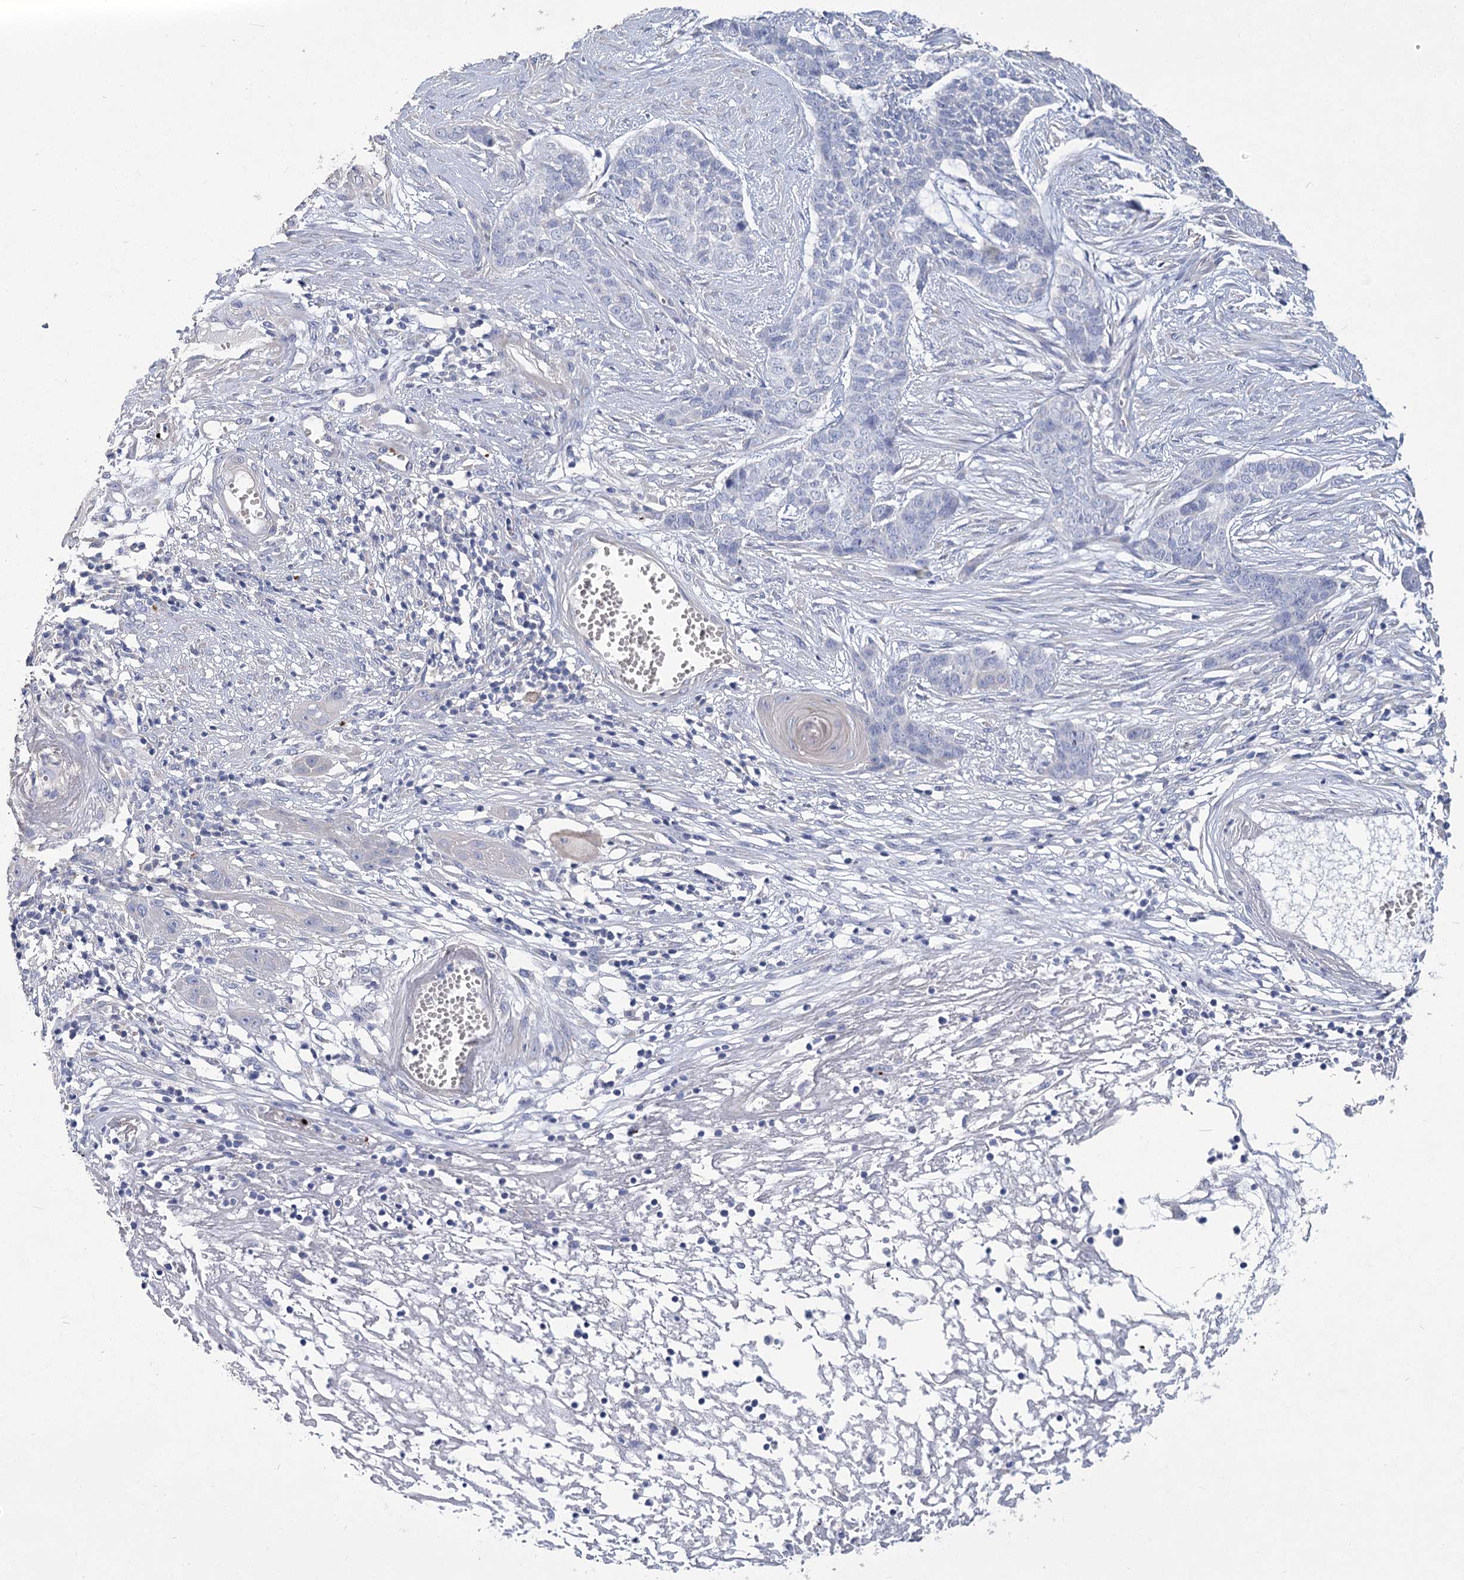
{"staining": {"intensity": "negative", "quantity": "none", "location": "none"}, "tissue": "skin cancer", "cell_type": "Tumor cells", "image_type": "cancer", "snomed": [{"axis": "morphology", "description": "Basal cell carcinoma"}, {"axis": "topography", "description": "Skin"}], "caption": "Immunohistochemical staining of human skin basal cell carcinoma displays no significant staining in tumor cells.", "gene": "SLC9A3", "patient": {"sex": "female", "age": 64}}